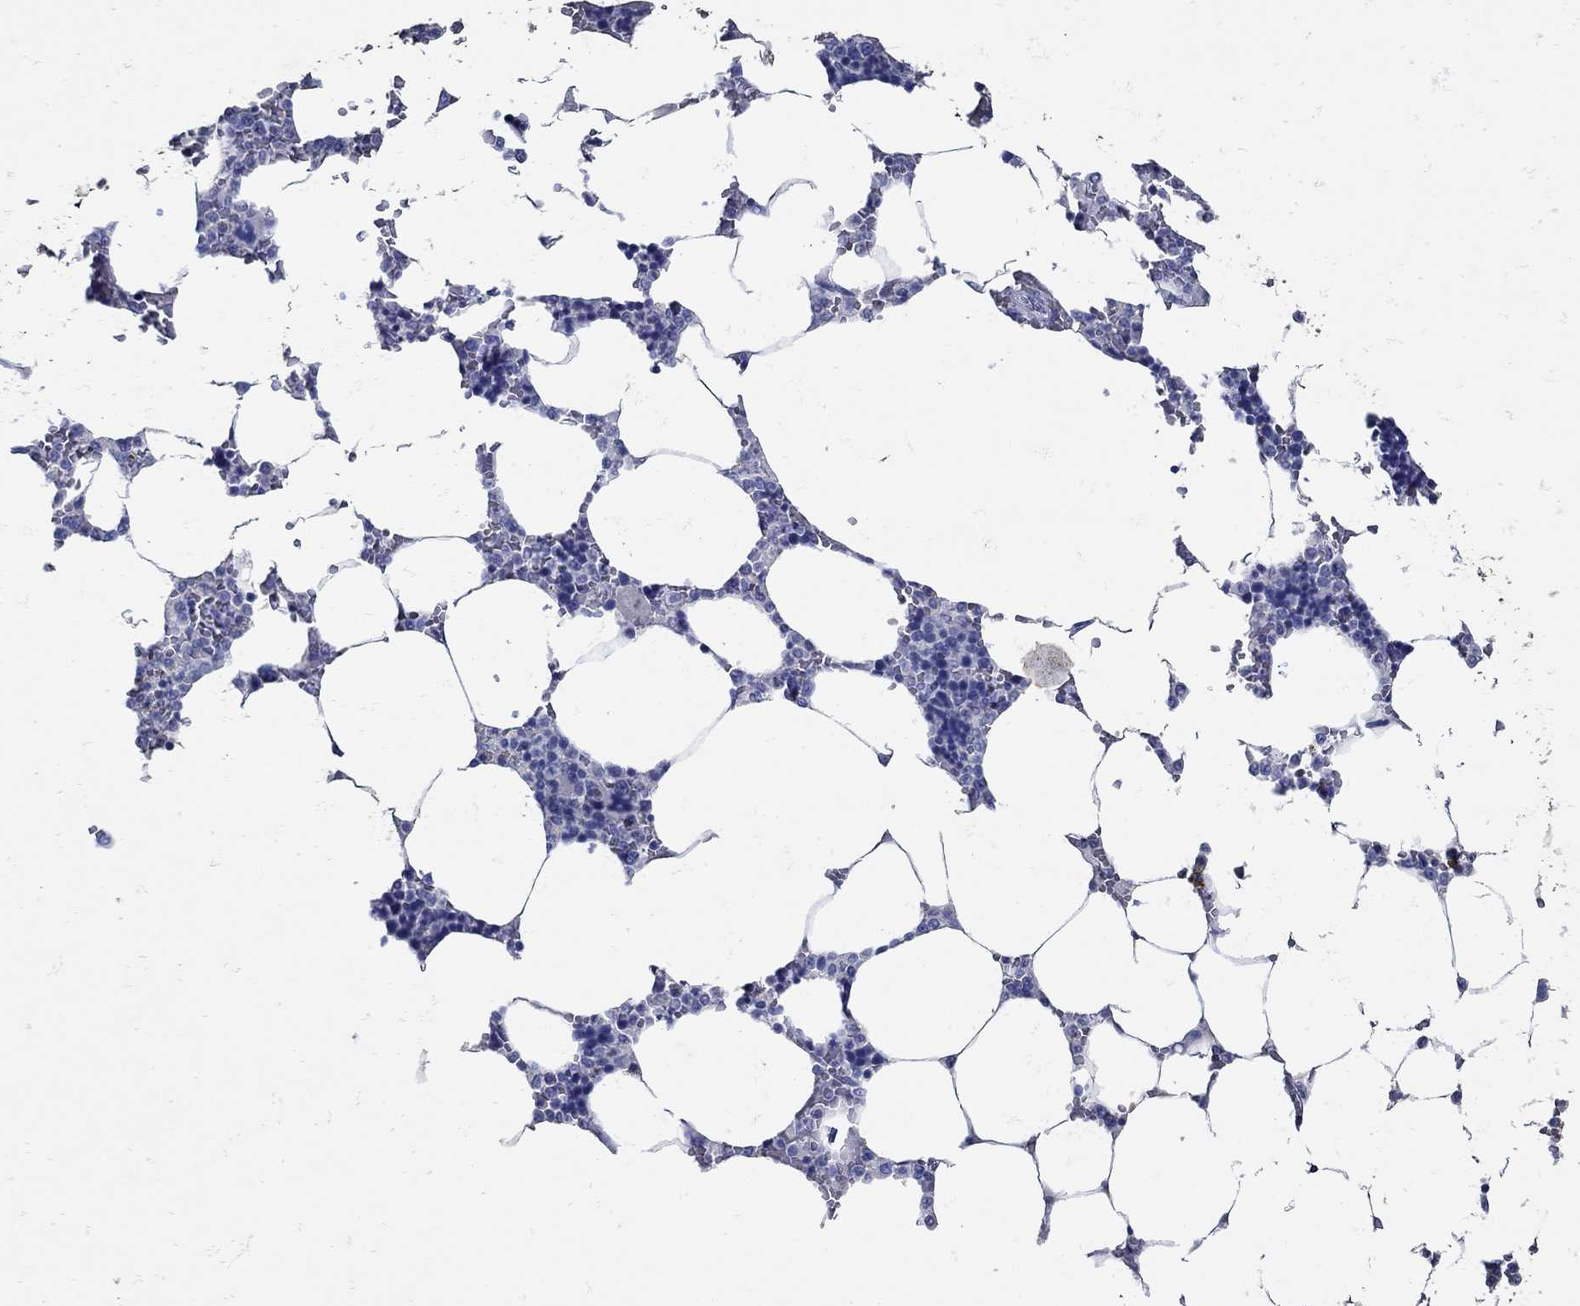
{"staining": {"intensity": "negative", "quantity": "none", "location": "none"}, "tissue": "bone marrow", "cell_type": "Hematopoietic cells", "image_type": "normal", "snomed": [{"axis": "morphology", "description": "Normal tissue, NOS"}, {"axis": "topography", "description": "Bone marrow"}], "caption": "The immunohistochemistry (IHC) histopathology image has no significant staining in hematopoietic cells of bone marrow.", "gene": "NOS1", "patient": {"sex": "male", "age": 63}}